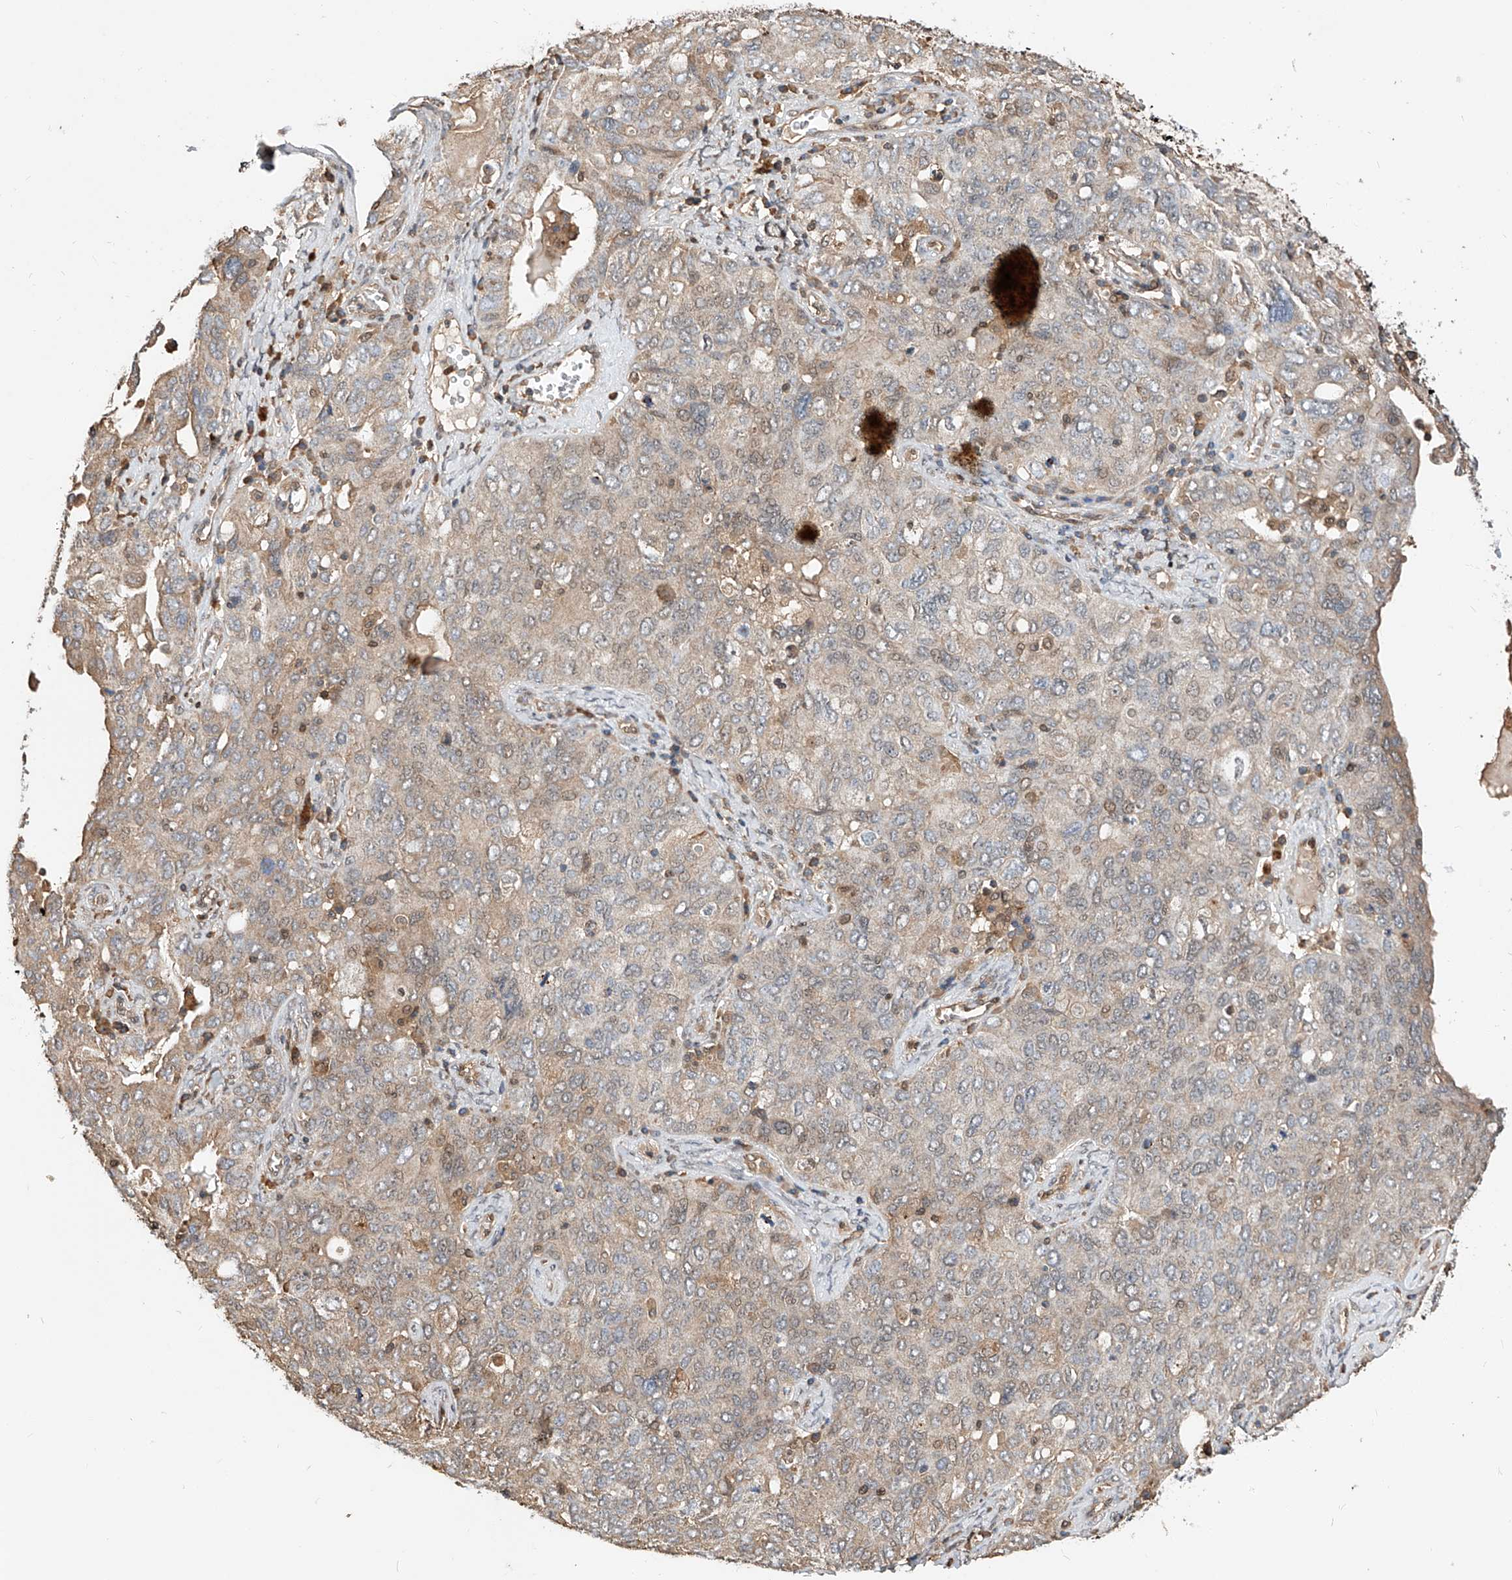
{"staining": {"intensity": "weak", "quantity": "25%-75%", "location": "cytoplasmic/membranous,nuclear"}, "tissue": "ovarian cancer", "cell_type": "Tumor cells", "image_type": "cancer", "snomed": [{"axis": "morphology", "description": "Carcinoma, endometroid"}, {"axis": "topography", "description": "Ovary"}], "caption": "This micrograph demonstrates ovarian endometroid carcinoma stained with immunohistochemistry (IHC) to label a protein in brown. The cytoplasmic/membranous and nuclear of tumor cells show weak positivity for the protein. Nuclei are counter-stained blue.", "gene": "RILPL2", "patient": {"sex": "female", "age": 62}}